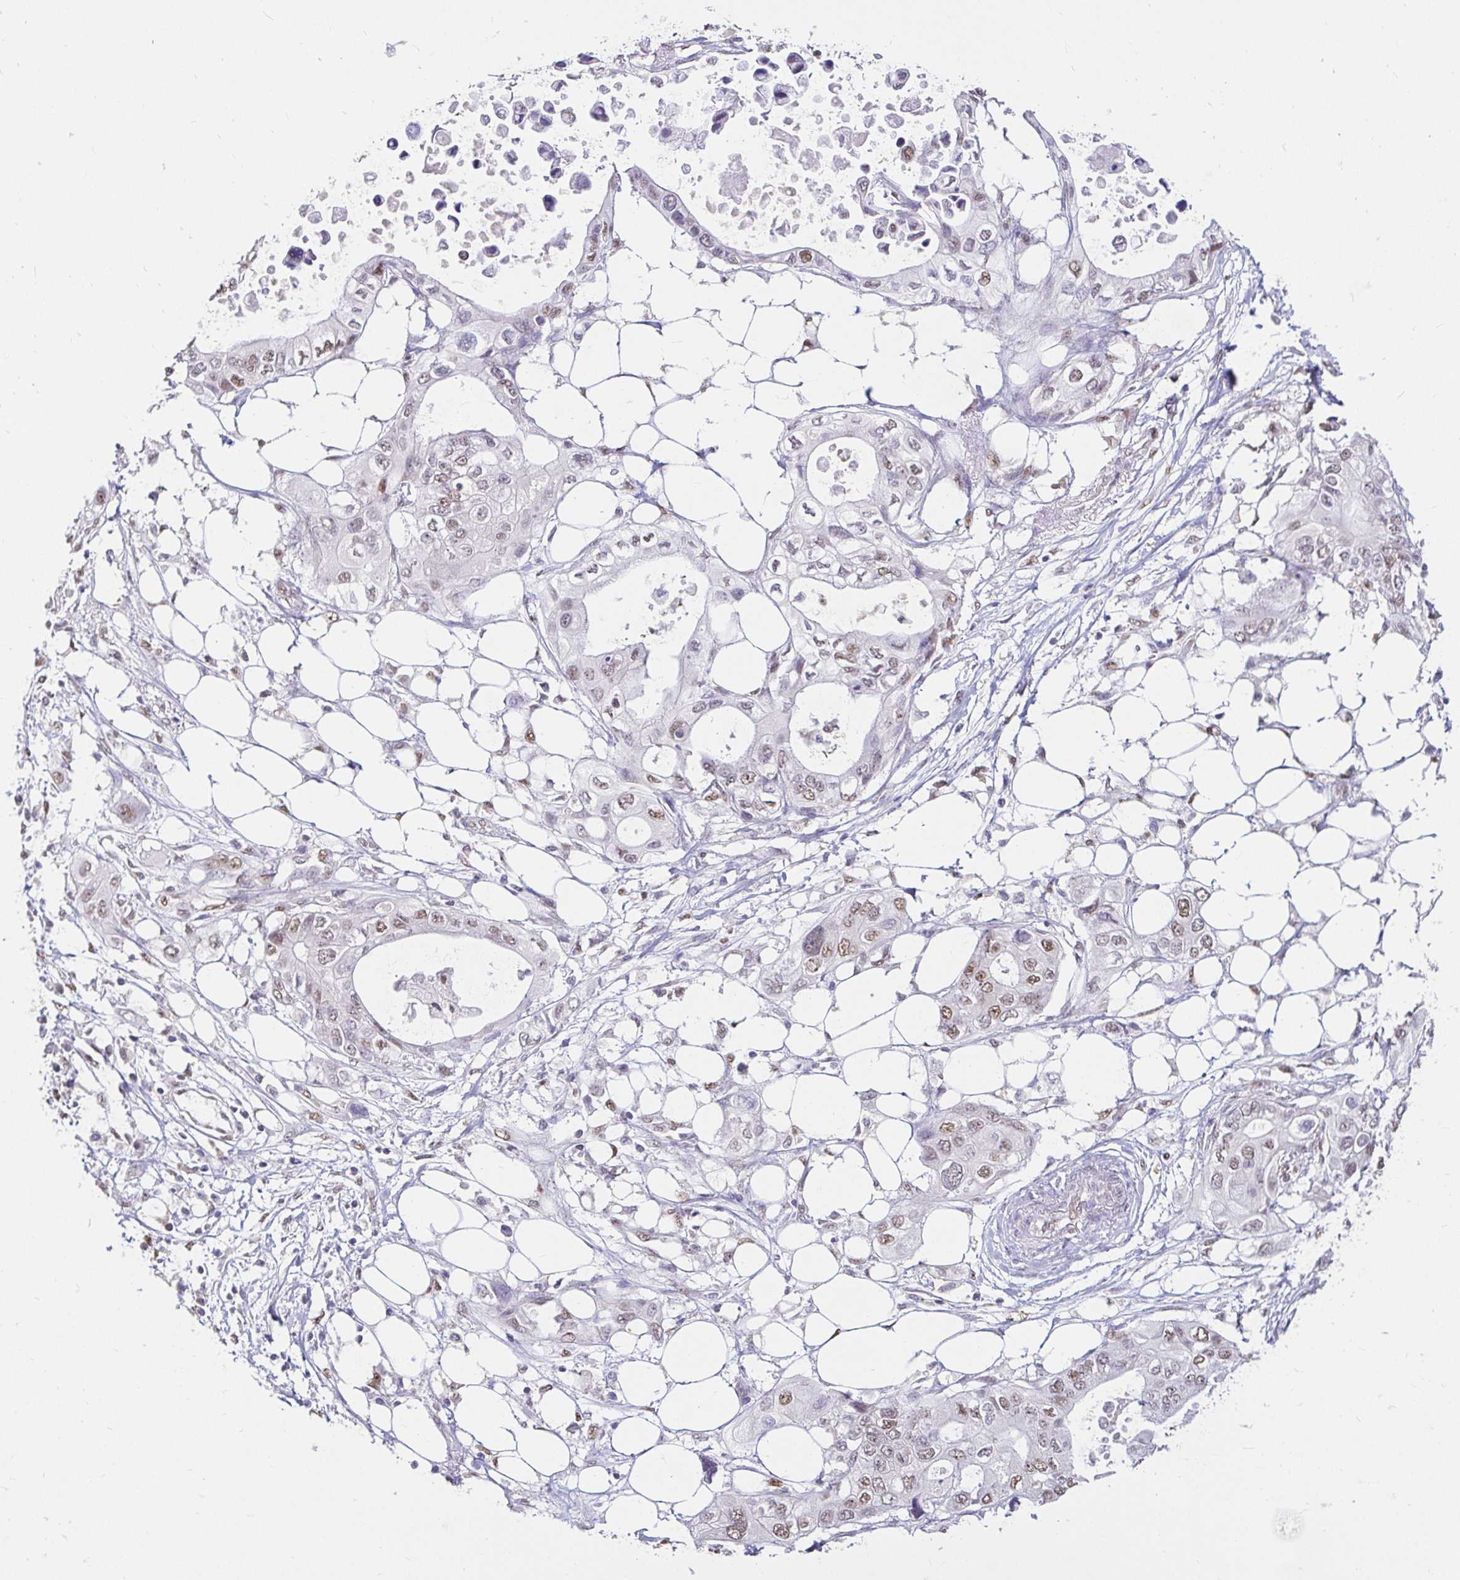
{"staining": {"intensity": "moderate", "quantity": "25%-75%", "location": "nuclear"}, "tissue": "pancreatic cancer", "cell_type": "Tumor cells", "image_type": "cancer", "snomed": [{"axis": "morphology", "description": "Adenocarcinoma, NOS"}, {"axis": "topography", "description": "Pancreas"}], "caption": "Human adenocarcinoma (pancreatic) stained with a brown dye displays moderate nuclear positive expression in approximately 25%-75% of tumor cells.", "gene": "RIMS4", "patient": {"sex": "female", "age": 63}}